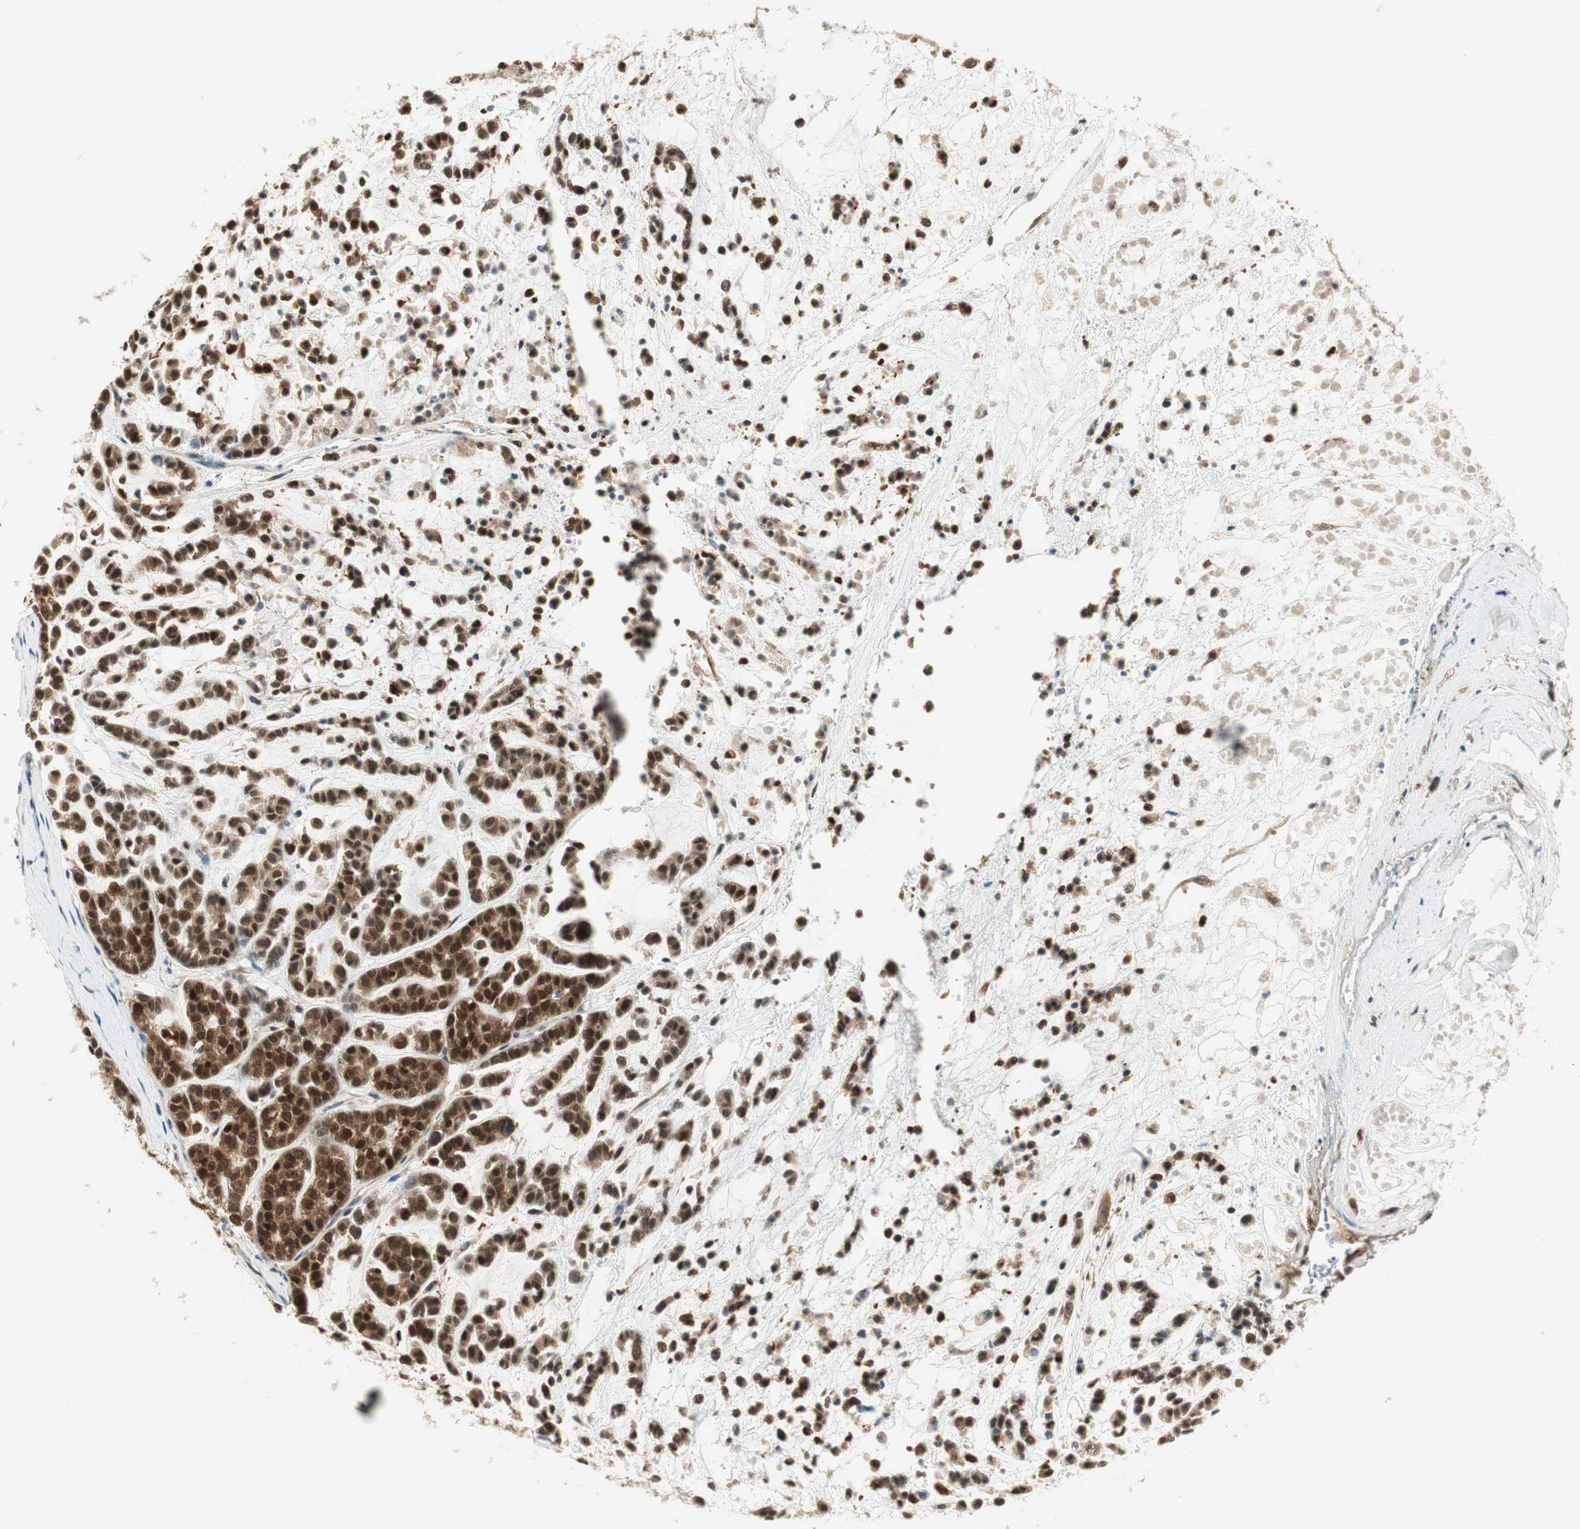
{"staining": {"intensity": "weak", "quantity": "25%-75%", "location": "cytoplasmic/membranous,nuclear"}, "tissue": "head and neck cancer", "cell_type": "Tumor cells", "image_type": "cancer", "snomed": [{"axis": "morphology", "description": "Adenocarcinoma, NOS"}, {"axis": "morphology", "description": "Adenoma, NOS"}, {"axis": "topography", "description": "Head-Neck"}], "caption": "Head and neck adenoma stained with a protein marker demonstrates weak staining in tumor cells.", "gene": "IPO5", "patient": {"sex": "female", "age": 55}}